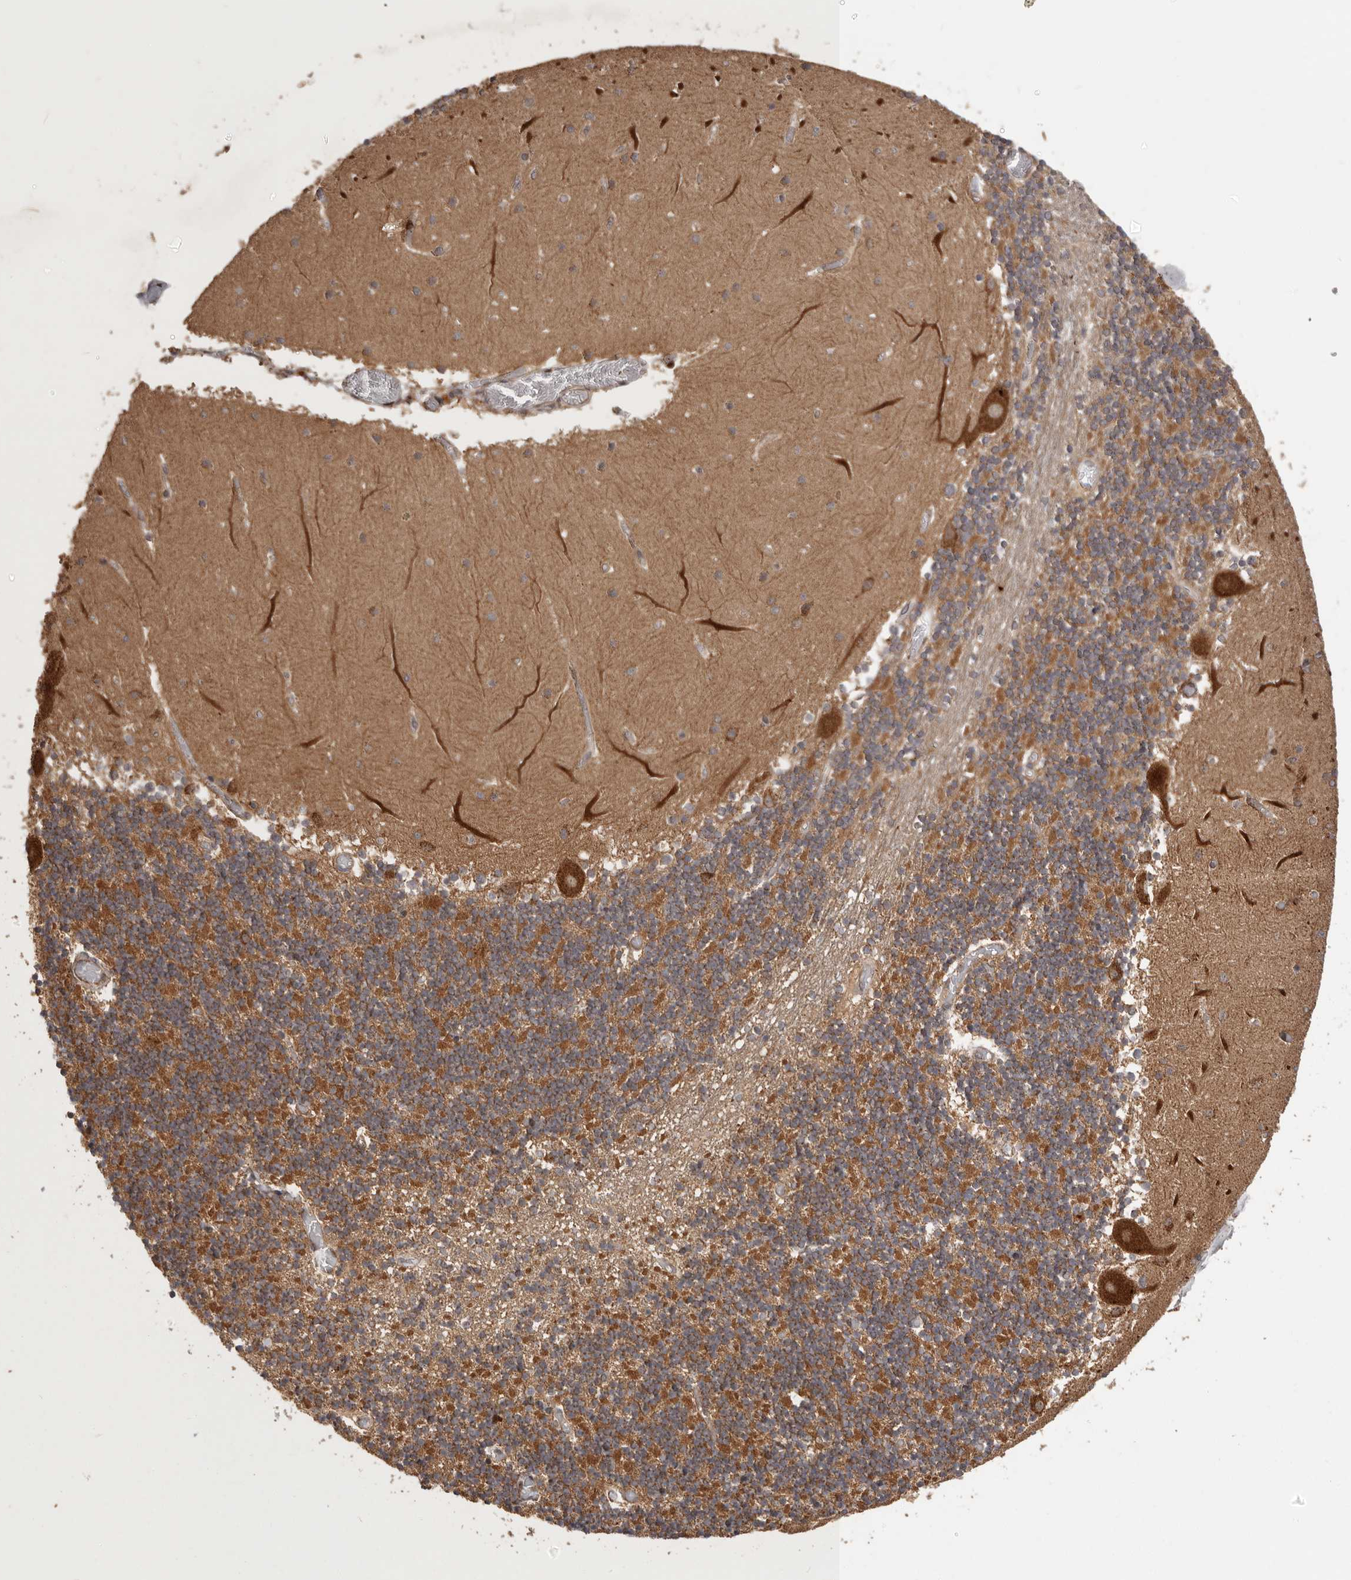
{"staining": {"intensity": "strong", "quantity": "25%-75%", "location": "cytoplasmic/membranous"}, "tissue": "cerebellum", "cell_type": "Cells in granular layer", "image_type": "normal", "snomed": [{"axis": "morphology", "description": "Normal tissue, NOS"}, {"axis": "topography", "description": "Cerebellum"}], "caption": "DAB (3,3'-diaminobenzidine) immunohistochemical staining of unremarkable cerebellum exhibits strong cytoplasmic/membranous protein positivity in approximately 25%-75% of cells in granular layer.", "gene": "MRPS10", "patient": {"sex": "female", "age": 28}}